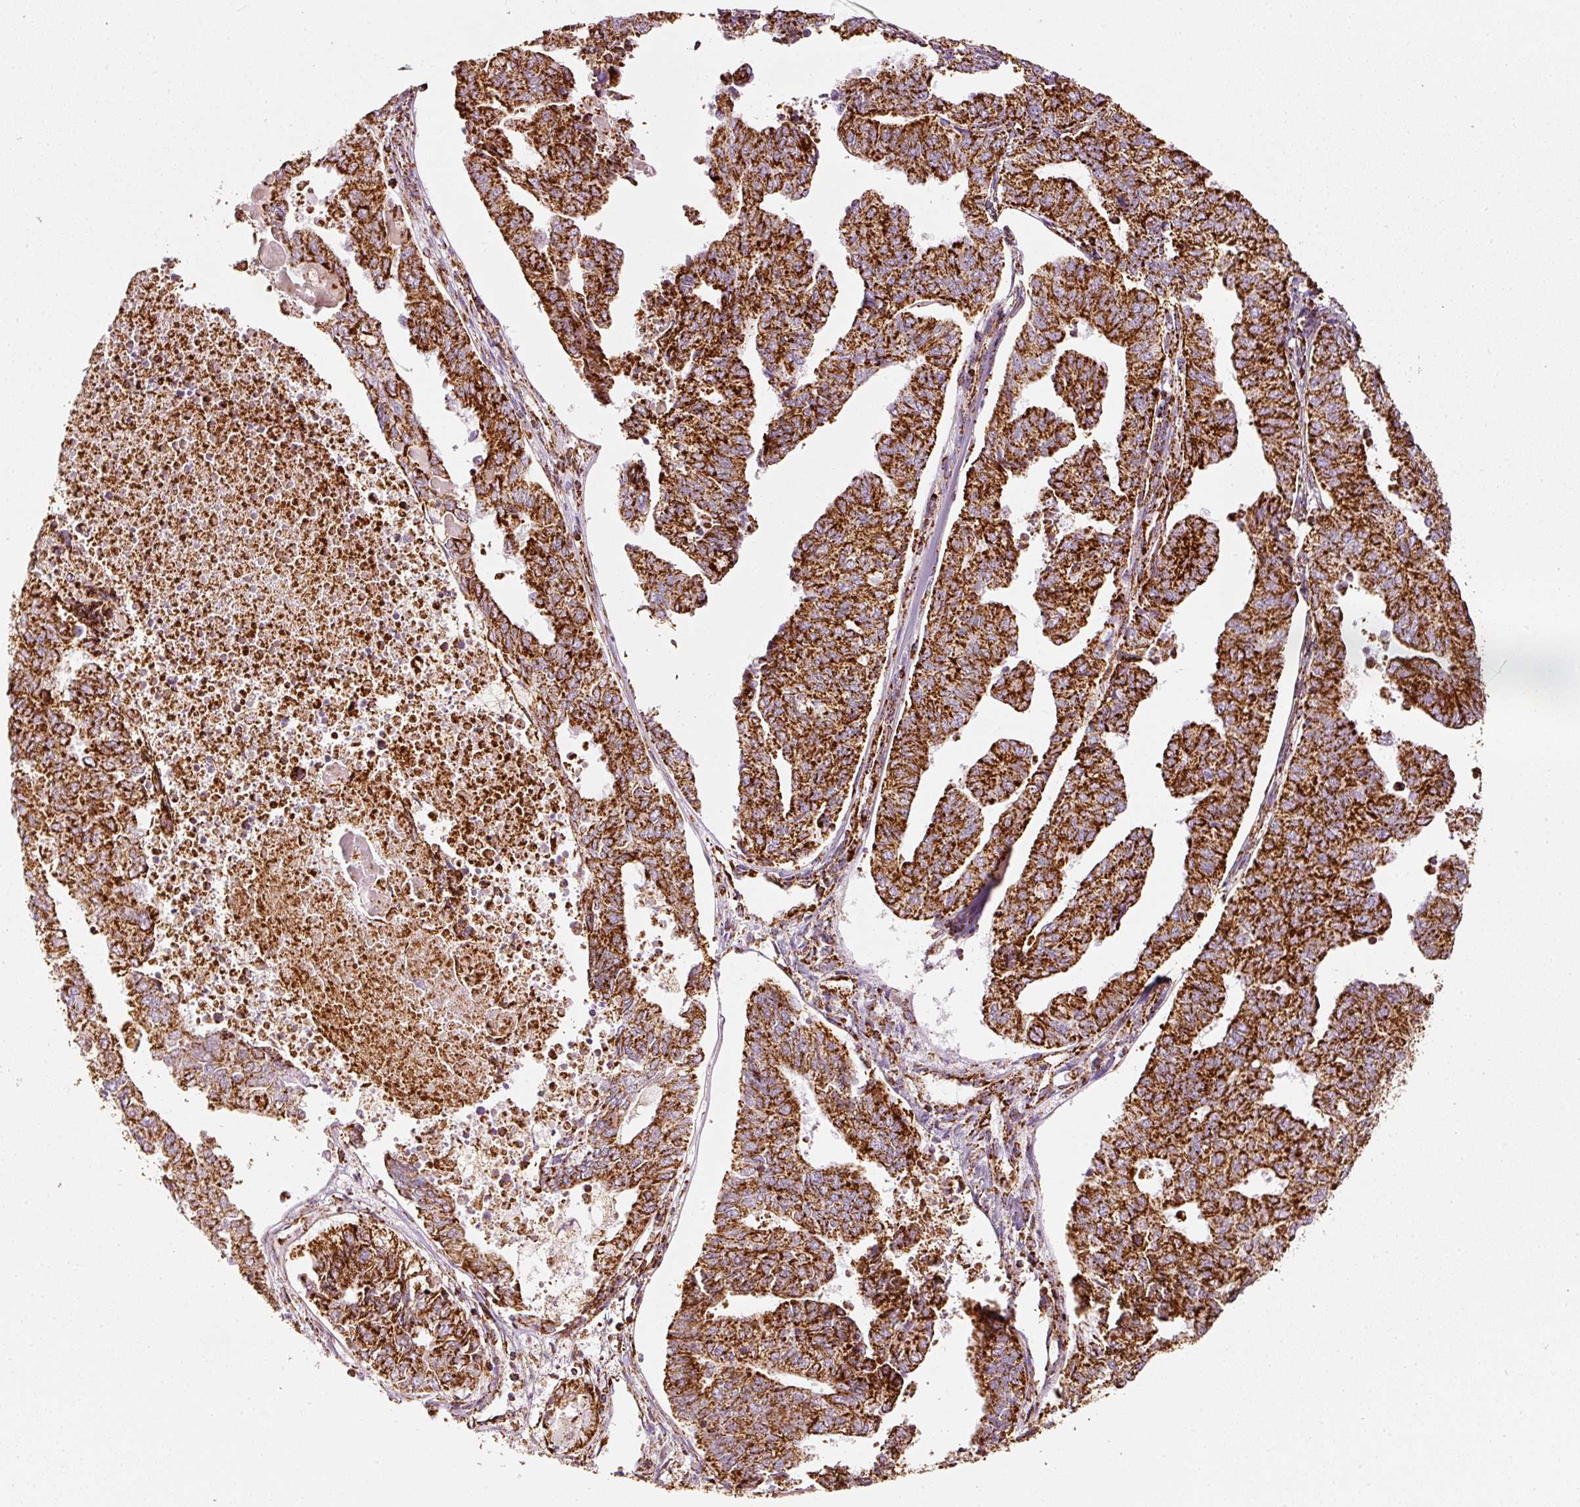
{"staining": {"intensity": "strong", "quantity": ">75%", "location": "cytoplasmic/membranous"}, "tissue": "endometrial cancer", "cell_type": "Tumor cells", "image_type": "cancer", "snomed": [{"axis": "morphology", "description": "Adenocarcinoma, NOS"}, {"axis": "topography", "description": "Endometrium"}], "caption": "Protein expression analysis of human adenocarcinoma (endometrial) reveals strong cytoplasmic/membranous expression in approximately >75% of tumor cells.", "gene": "MT-CO2", "patient": {"sex": "female", "age": 73}}